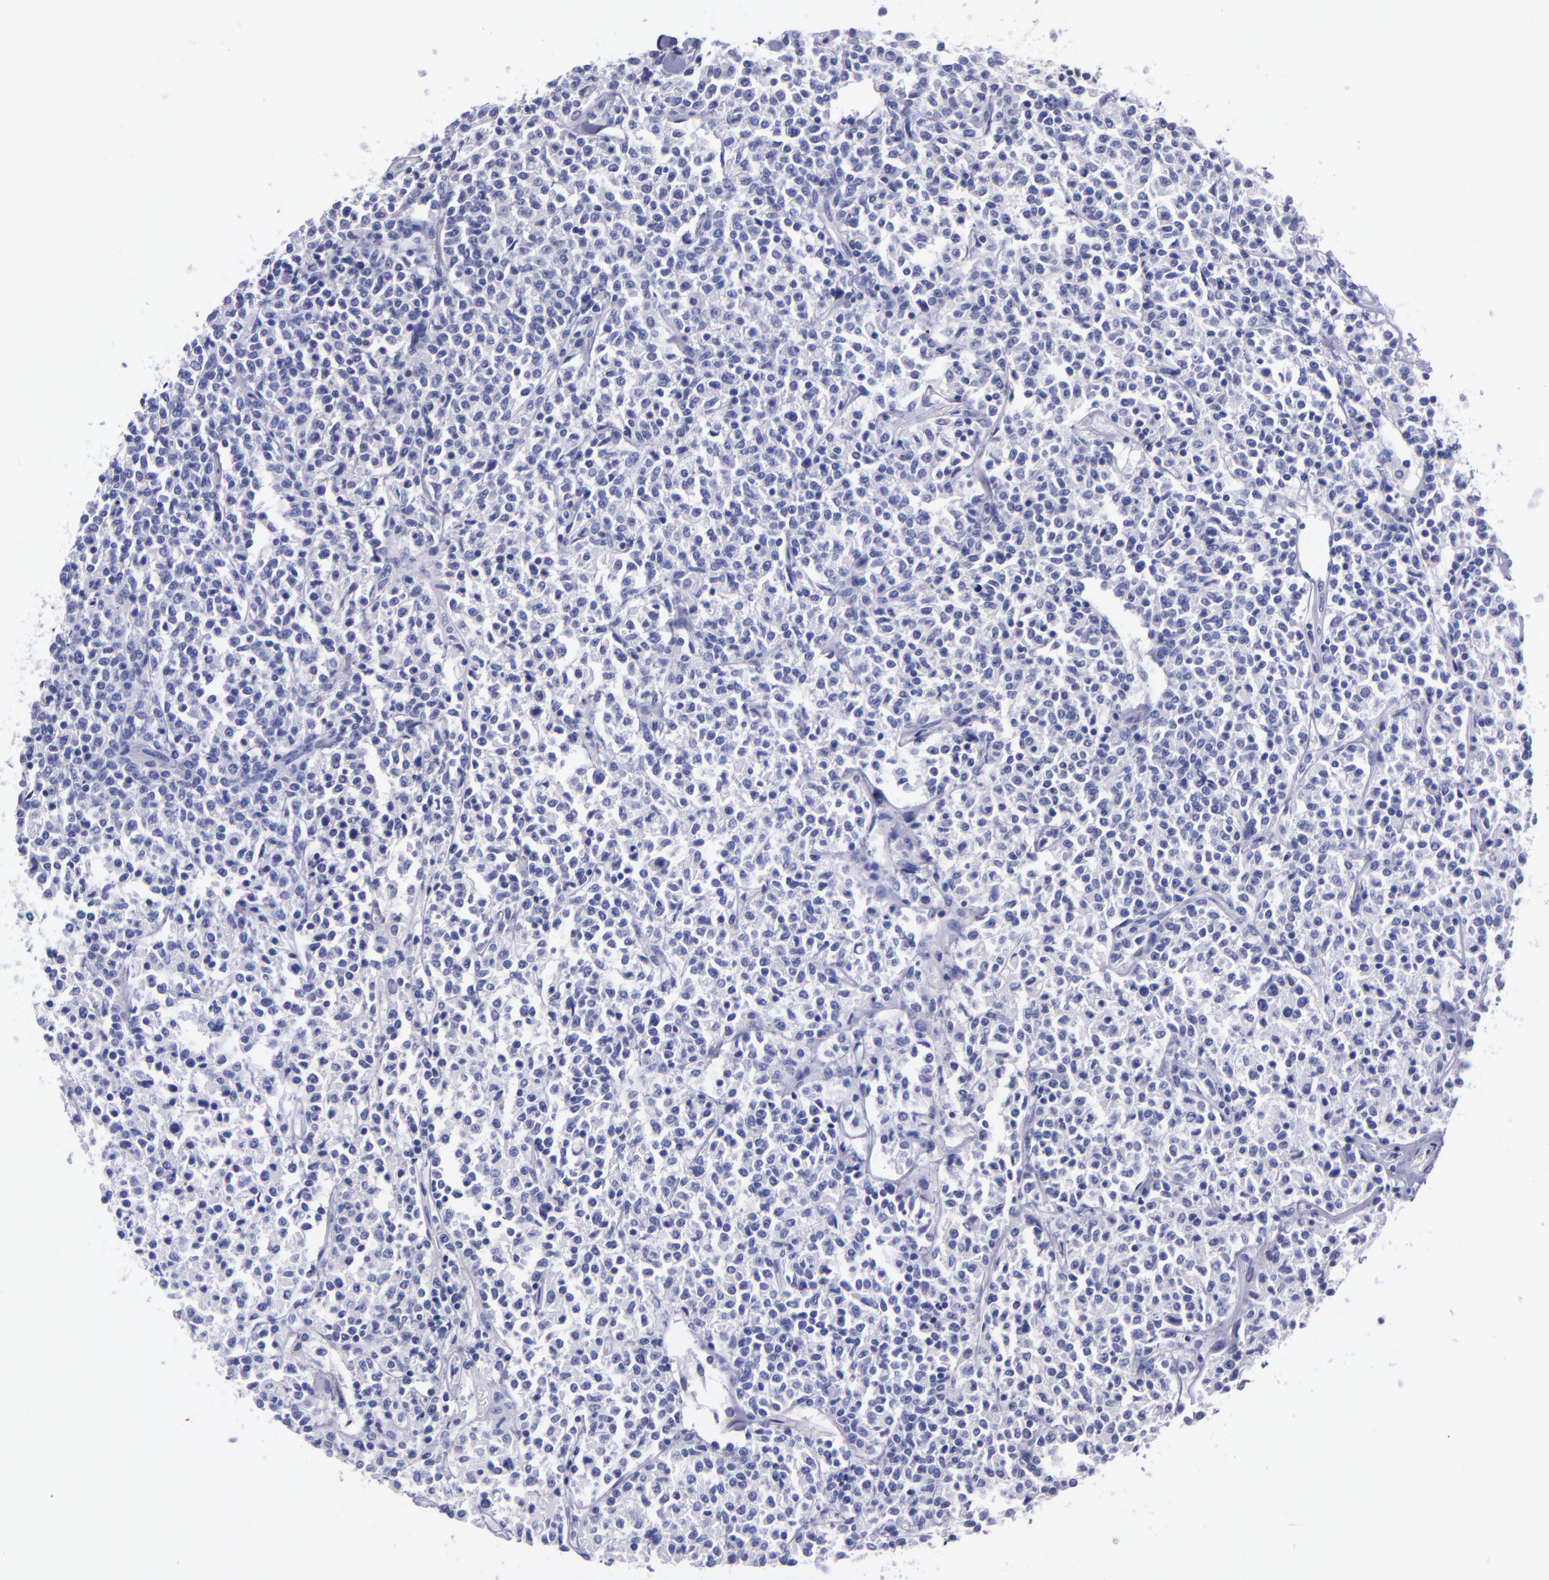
{"staining": {"intensity": "negative", "quantity": "none", "location": "none"}, "tissue": "lymphoma", "cell_type": "Tumor cells", "image_type": "cancer", "snomed": [{"axis": "morphology", "description": "Malignant lymphoma, non-Hodgkin's type, Low grade"}, {"axis": "topography", "description": "Small intestine"}], "caption": "Human lymphoma stained for a protein using IHC displays no expression in tumor cells.", "gene": "SV2A", "patient": {"sex": "female", "age": 59}}